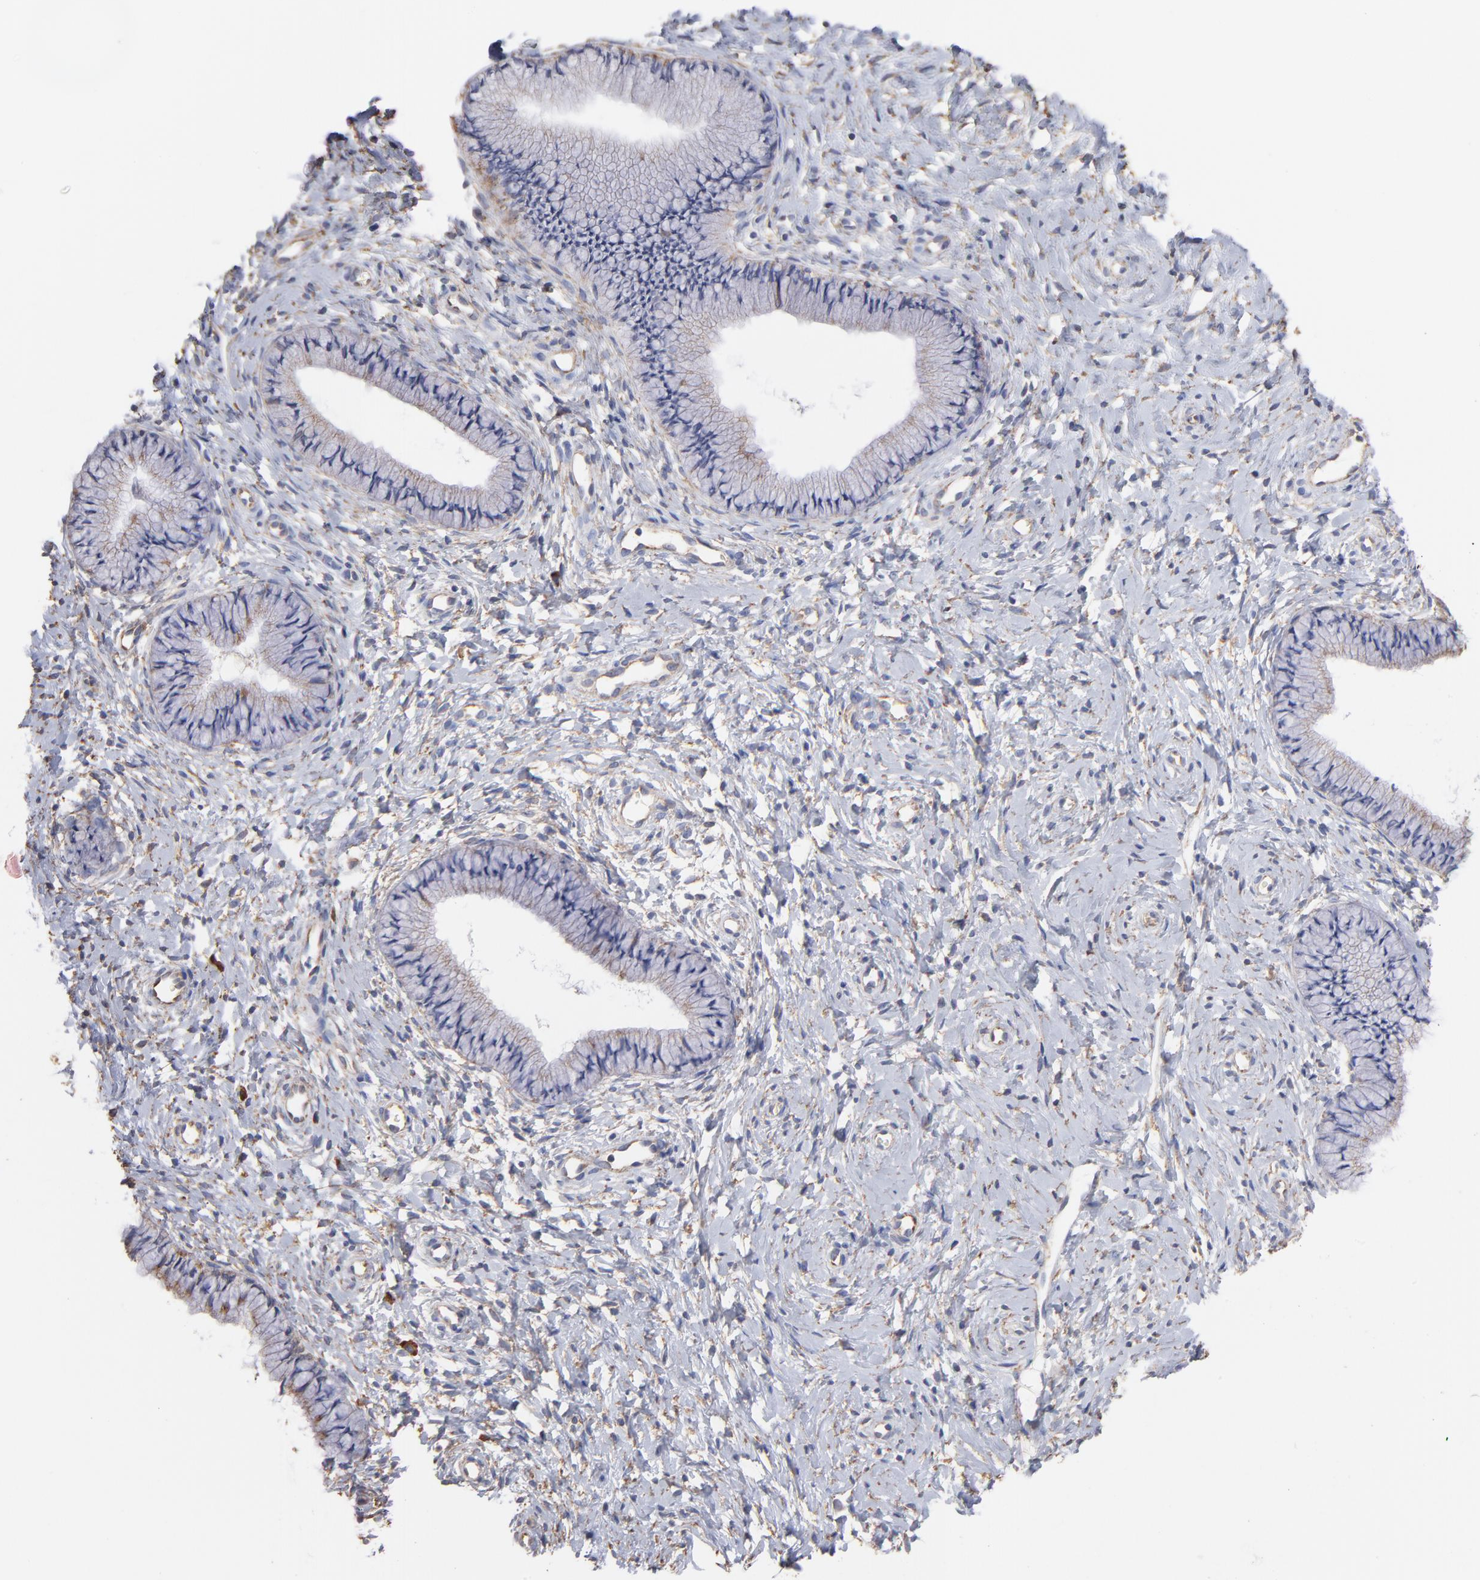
{"staining": {"intensity": "weak", "quantity": ">75%", "location": "cytoplasmic/membranous"}, "tissue": "cervix", "cell_type": "Glandular cells", "image_type": "normal", "snomed": [{"axis": "morphology", "description": "Normal tissue, NOS"}, {"axis": "topography", "description": "Cervix"}], "caption": "This micrograph shows immunohistochemistry staining of unremarkable human cervix, with low weak cytoplasmic/membranous positivity in about >75% of glandular cells.", "gene": "RPL9", "patient": {"sex": "female", "age": 46}}